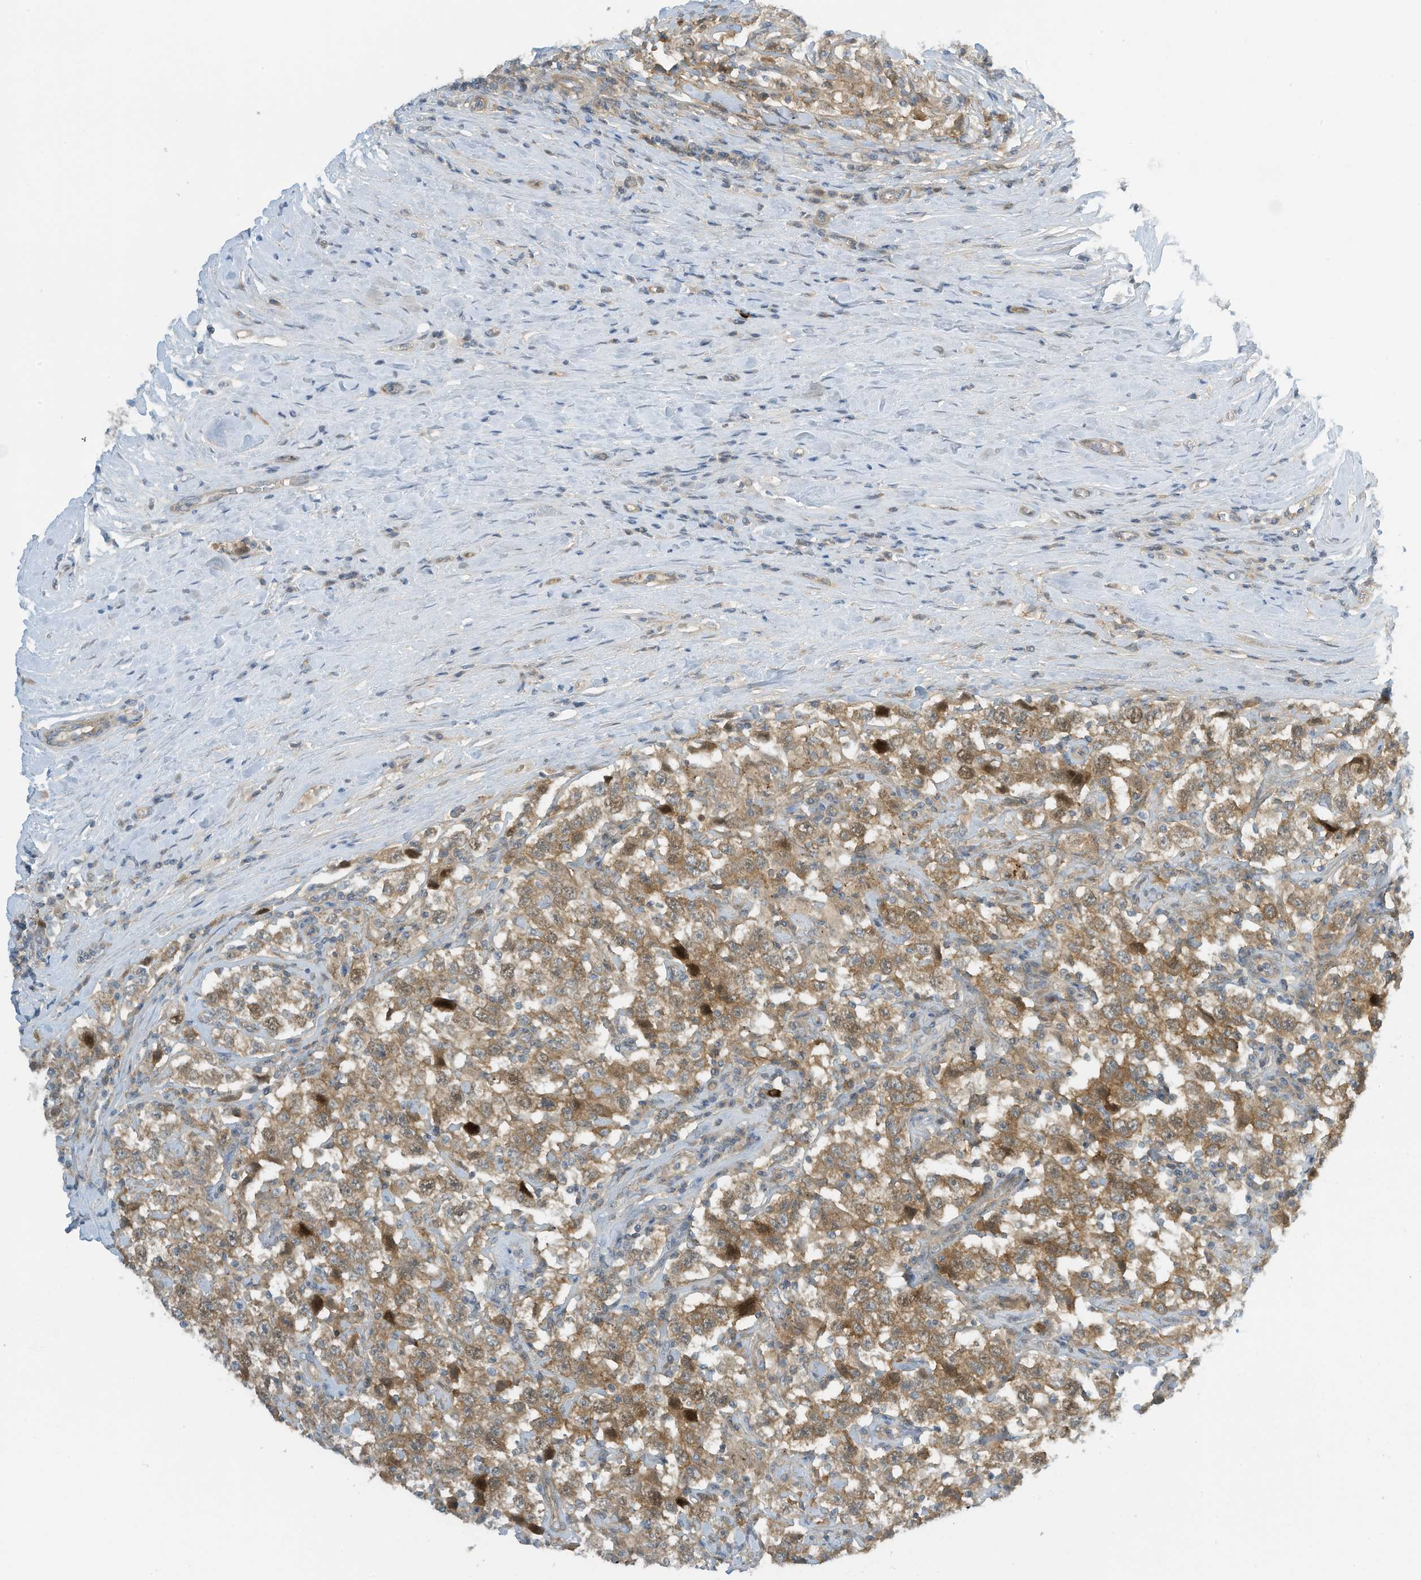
{"staining": {"intensity": "moderate", "quantity": ">75%", "location": "cytoplasmic/membranous"}, "tissue": "testis cancer", "cell_type": "Tumor cells", "image_type": "cancer", "snomed": [{"axis": "morphology", "description": "Seminoma, NOS"}, {"axis": "topography", "description": "Testis"}], "caption": "Seminoma (testis) stained with a protein marker exhibits moderate staining in tumor cells.", "gene": "FSD1L", "patient": {"sex": "male", "age": 41}}